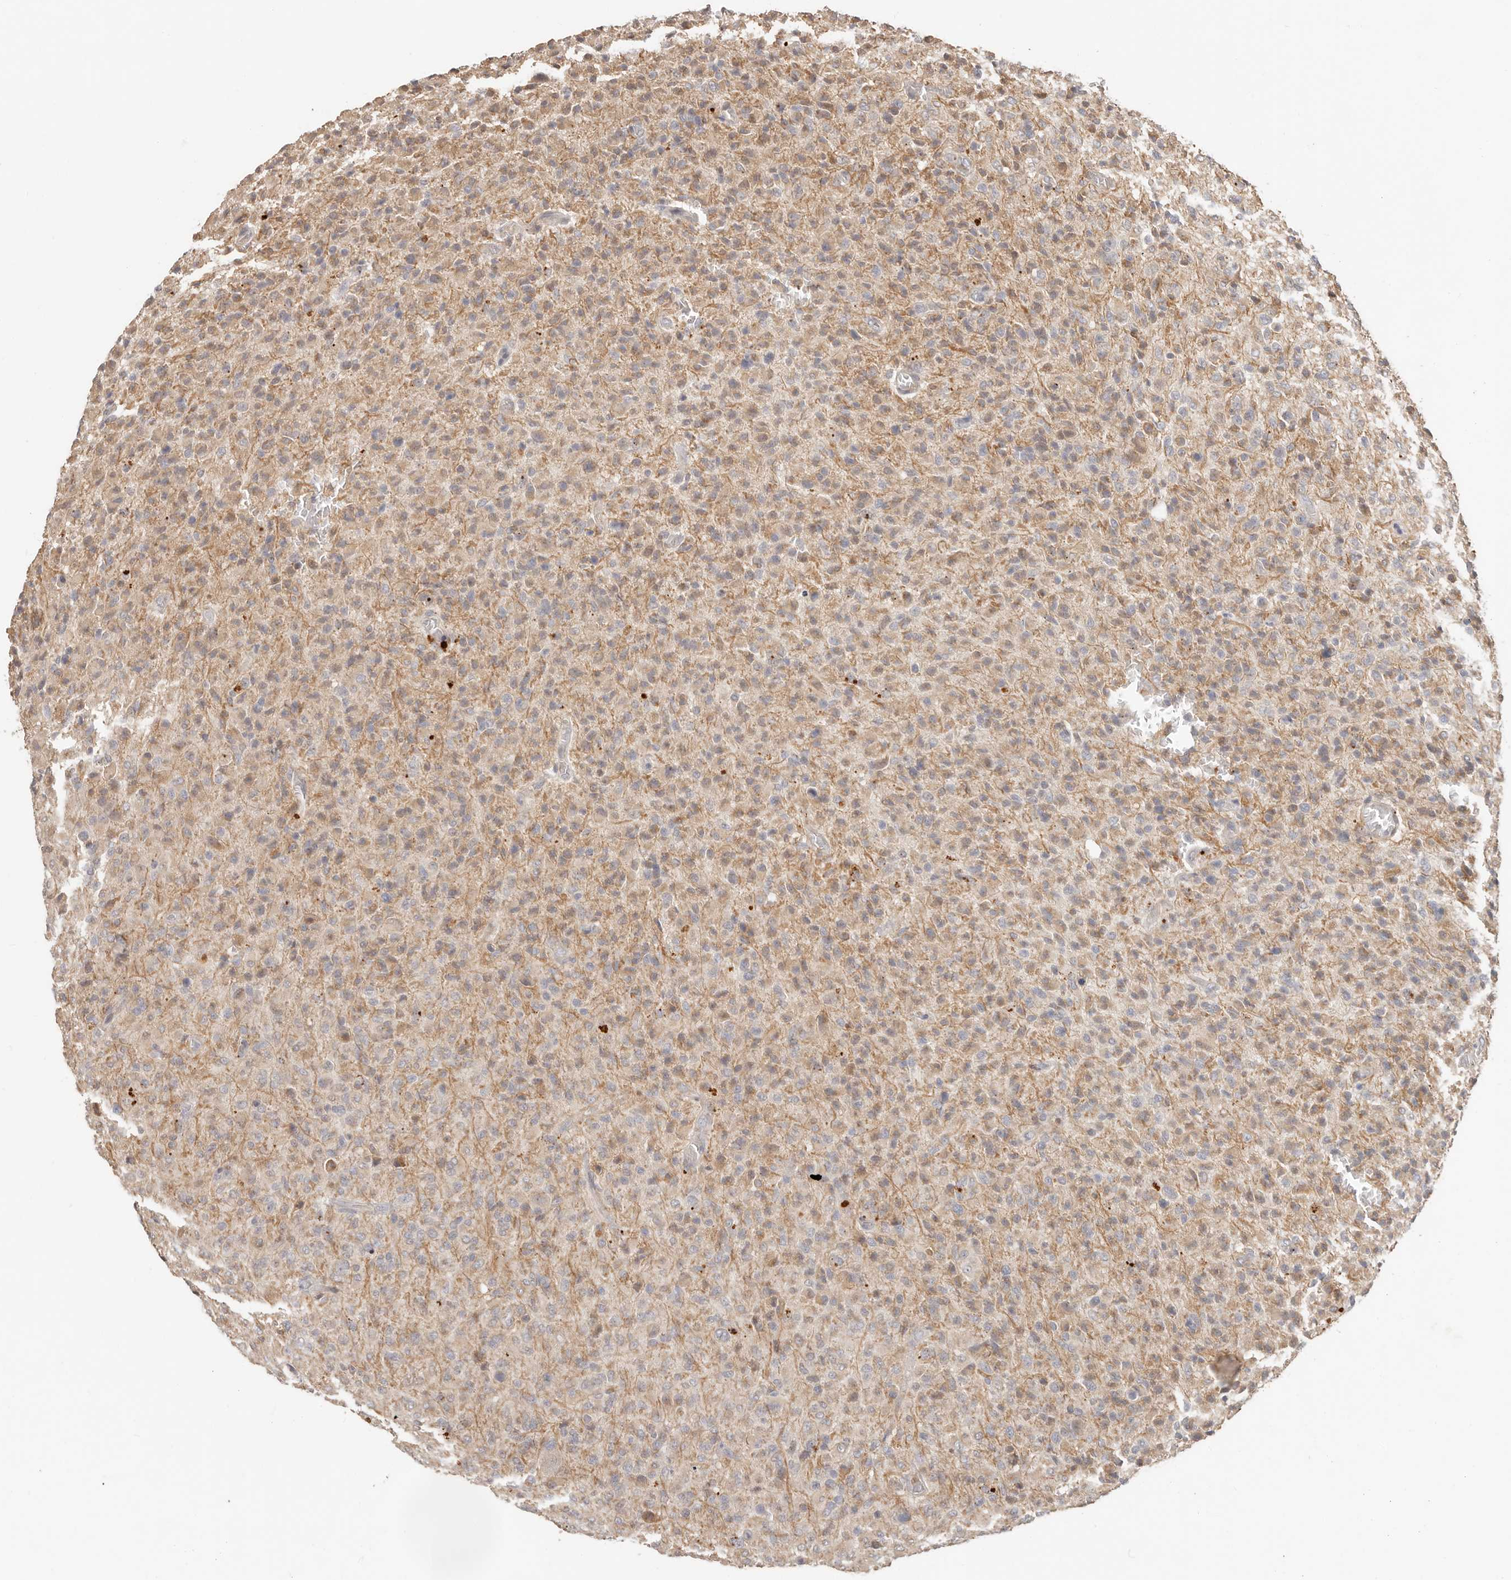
{"staining": {"intensity": "weak", "quantity": ">75%", "location": "cytoplasmic/membranous"}, "tissue": "glioma", "cell_type": "Tumor cells", "image_type": "cancer", "snomed": [{"axis": "morphology", "description": "Glioma, malignant, High grade"}, {"axis": "topography", "description": "Brain"}], "caption": "Immunohistochemical staining of human glioma displays weak cytoplasmic/membranous protein positivity in approximately >75% of tumor cells.", "gene": "MTFR2", "patient": {"sex": "female", "age": 57}}